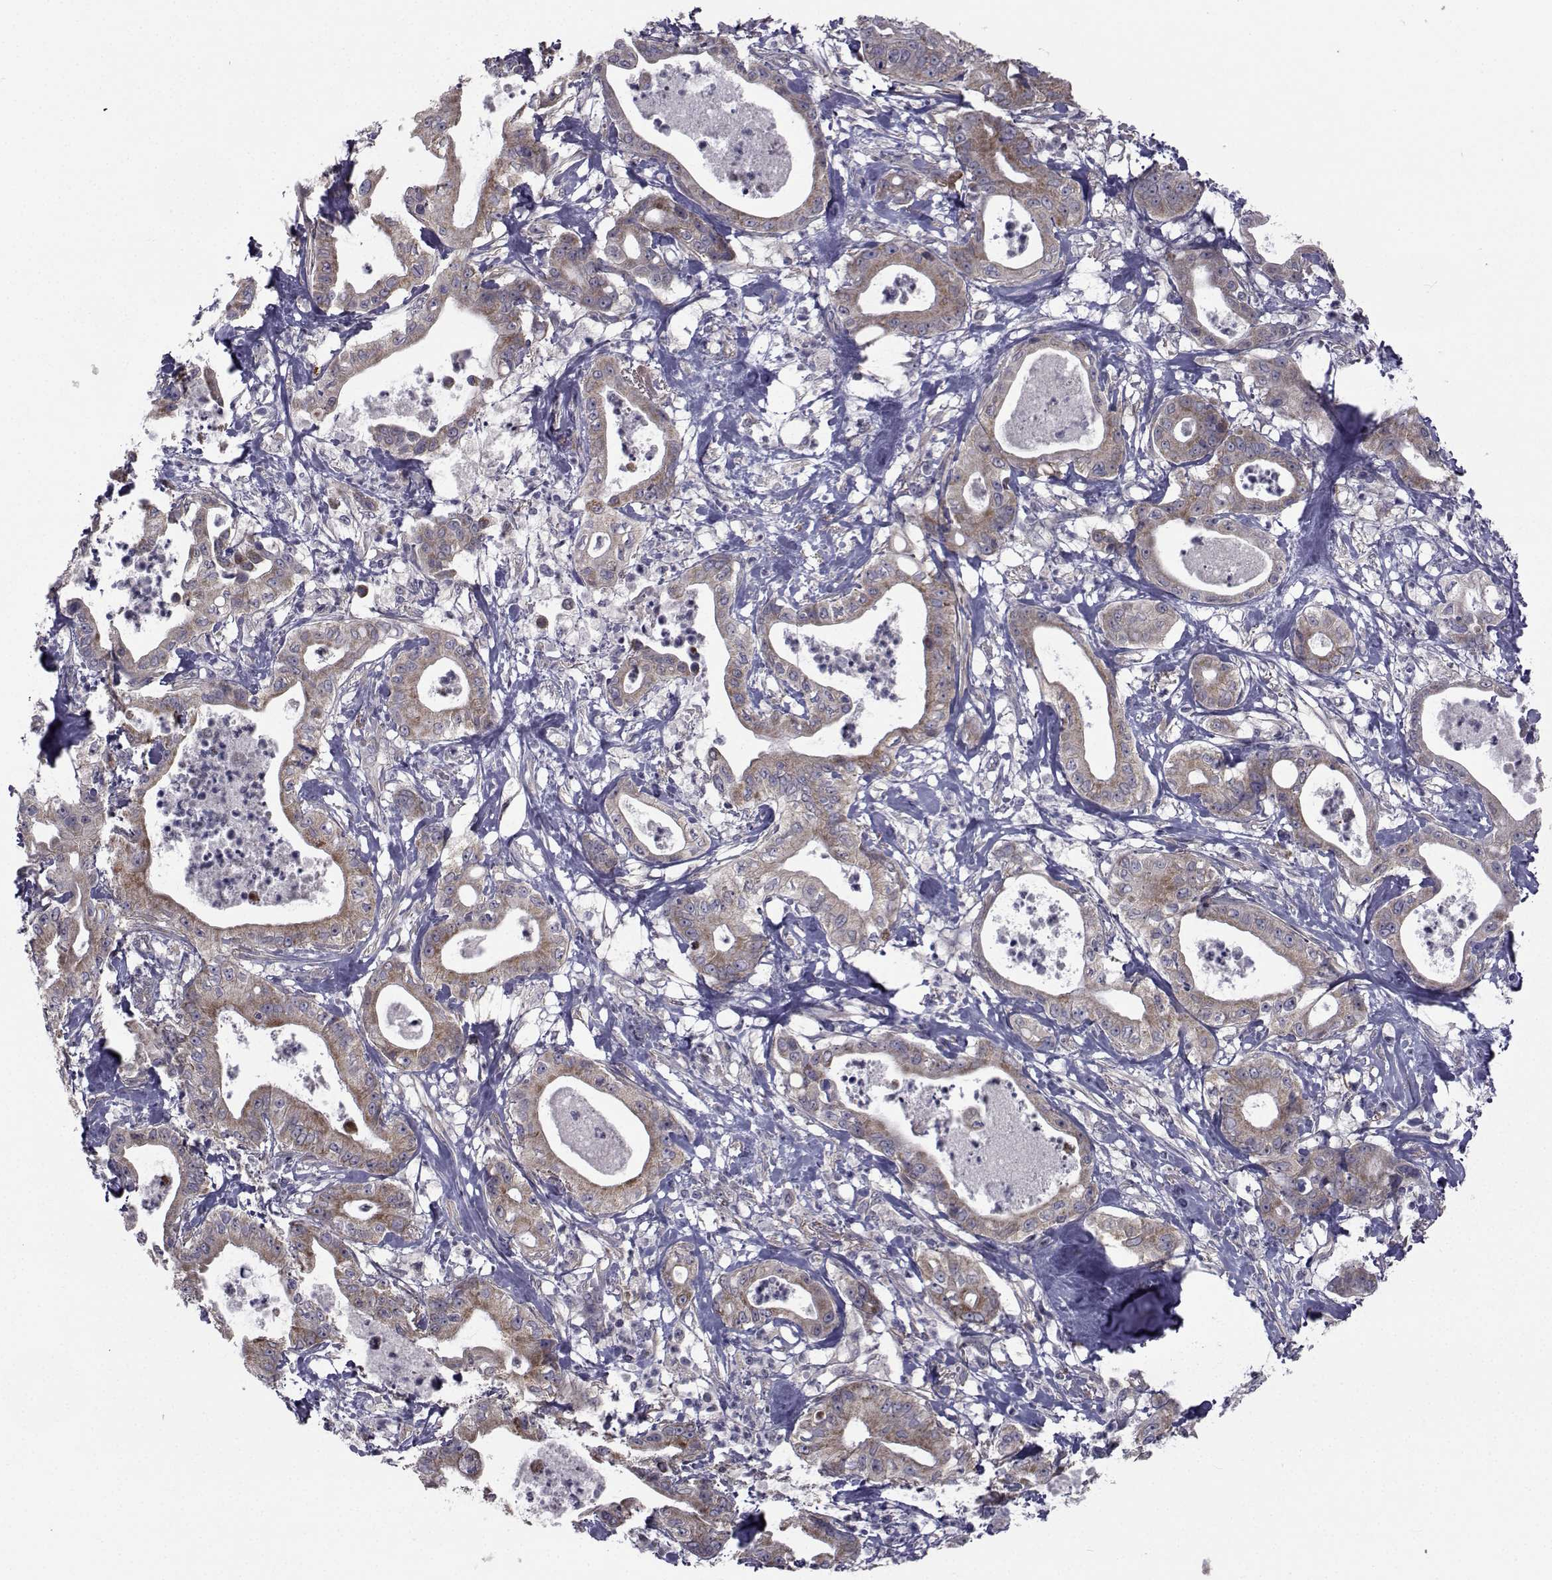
{"staining": {"intensity": "moderate", "quantity": "<25%", "location": "cytoplasmic/membranous"}, "tissue": "pancreatic cancer", "cell_type": "Tumor cells", "image_type": "cancer", "snomed": [{"axis": "morphology", "description": "Adenocarcinoma, NOS"}, {"axis": "topography", "description": "Pancreas"}], "caption": "Immunohistochemical staining of human pancreatic cancer displays low levels of moderate cytoplasmic/membranous protein positivity in about <25% of tumor cells.", "gene": "CFAP74", "patient": {"sex": "male", "age": 71}}